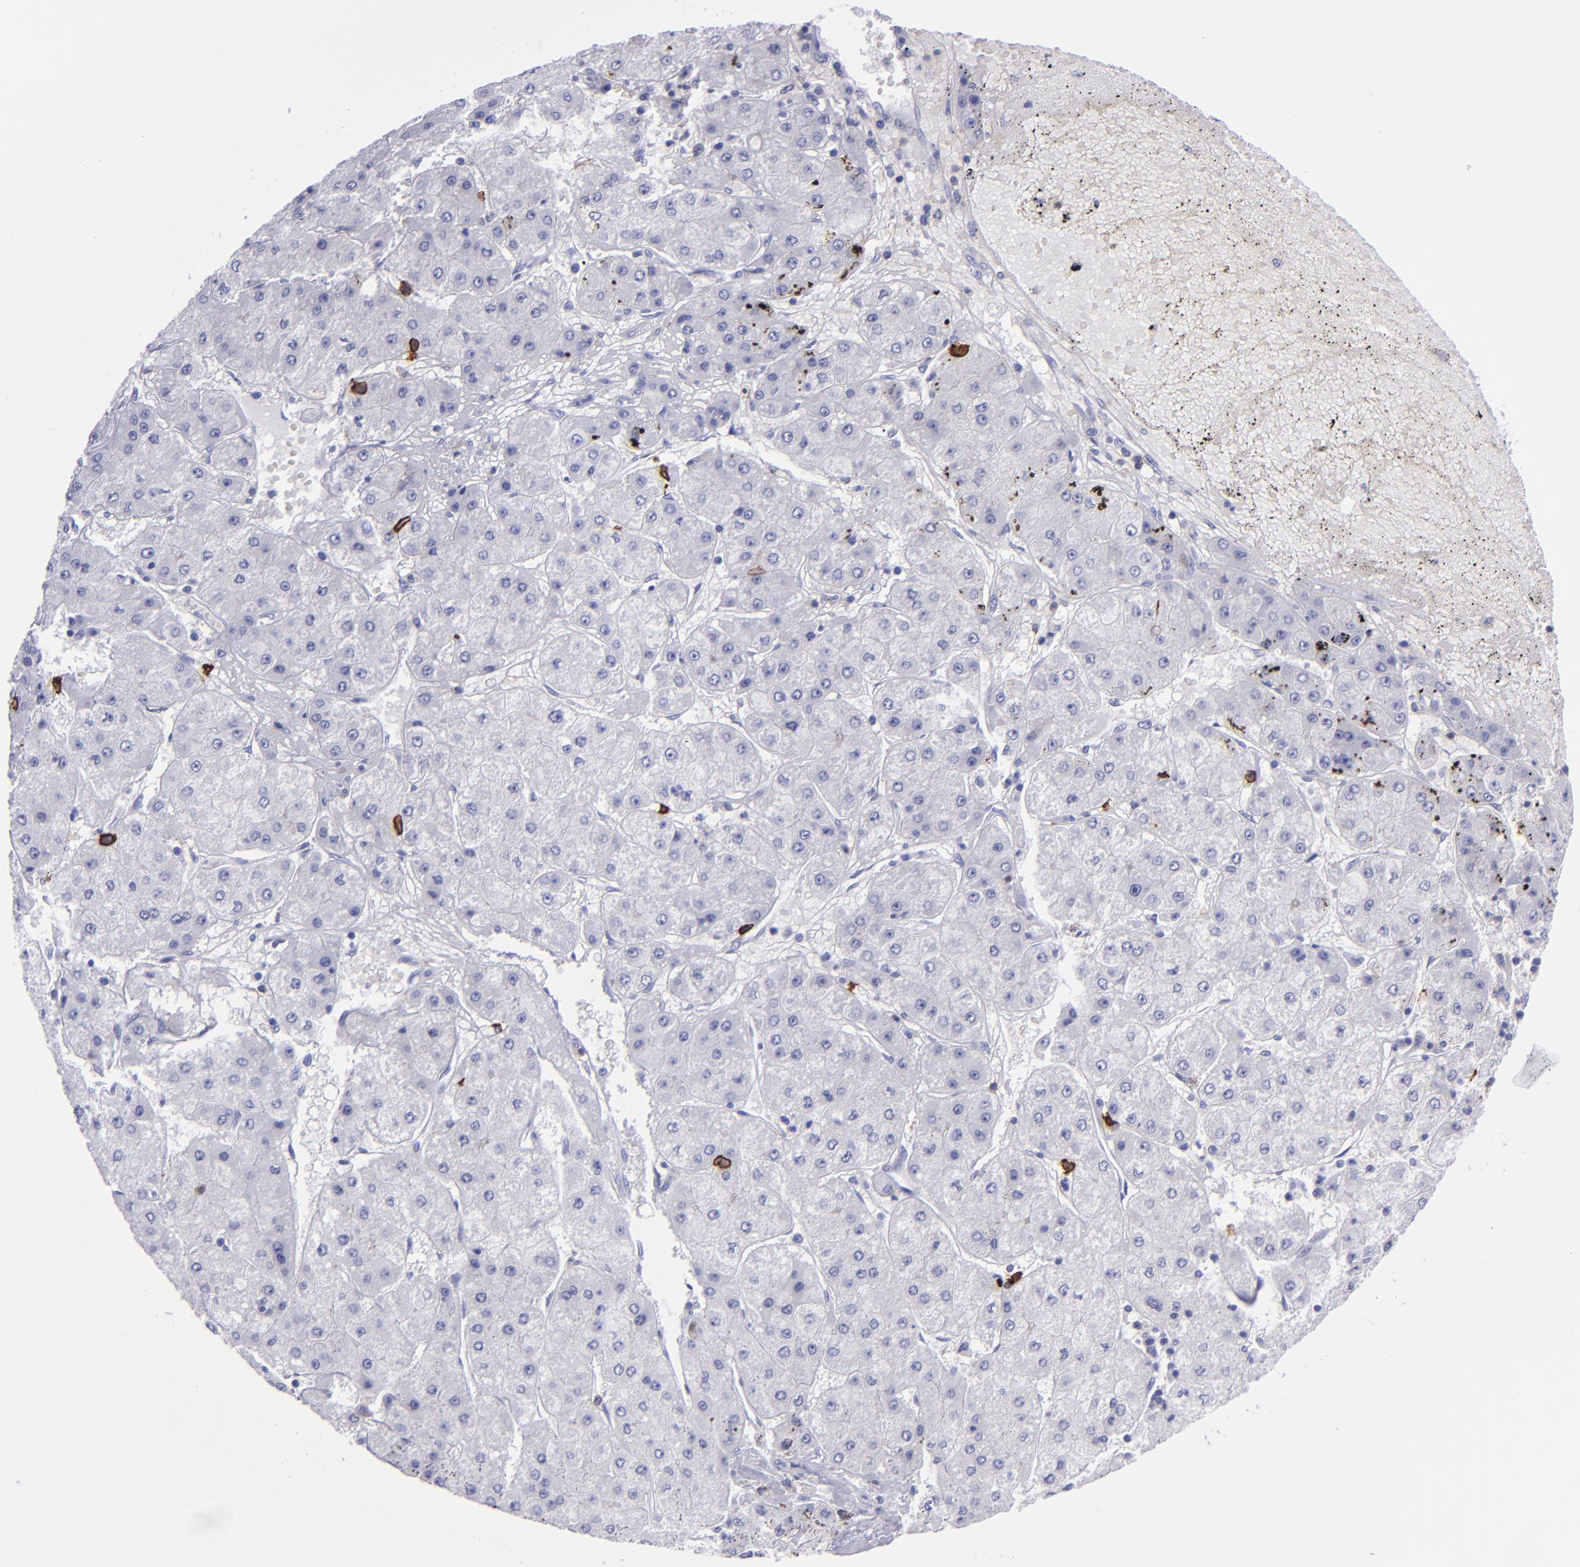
{"staining": {"intensity": "negative", "quantity": "none", "location": "none"}, "tissue": "liver cancer", "cell_type": "Tumor cells", "image_type": "cancer", "snomed": [{"axis": "morphology", "description": "Carcinoma, Hepatocellular, NOS"}, {"axis": "topography", "description": "Liver"}], "caption": "There is no significant staining in tumor cells of liver hepatocellular carcinoma. Brightfield microscopy of immunohistochemistry (IHC) stained with DAB (3,3'-diaminobenzidine) (brown) and hematoxylin (blue), captured at high magnification.", "gene": "CD38", "patient": {"sex": "female", "age": 52}}